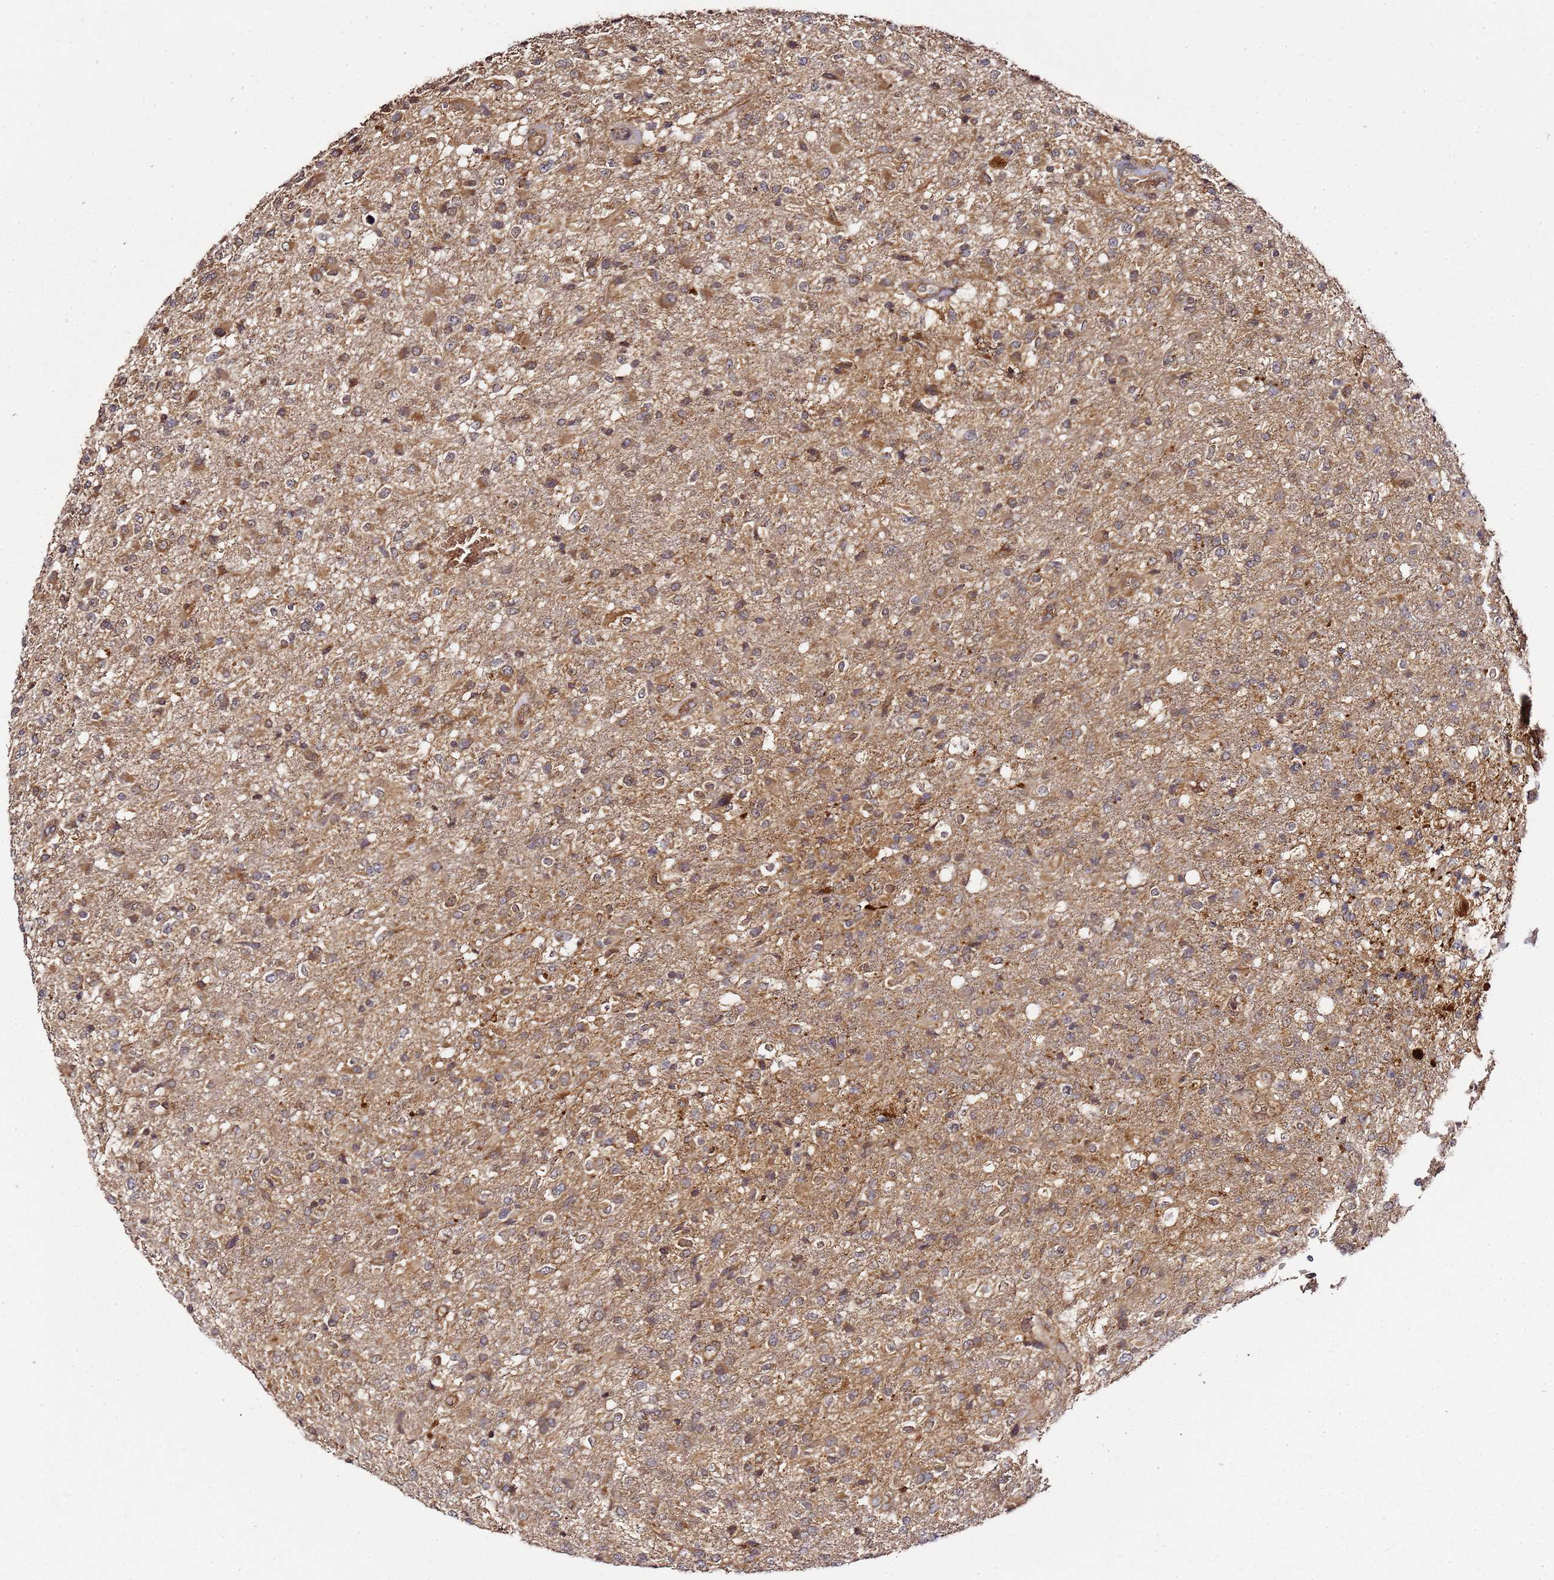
{"staining": {"intensity": "moderate", "quantity": ">75%", "location": "cytoplasmic/membranous"}, "tissue": "glioma", "cell_type": "Tumor cells", "image_type": "cancer", "snomed": [{"axis": "morphology", "description": "Glioma, malignant, High grade"}, {"axis": "topography", "description": "Brain"}], "caption": "Malignant glioma (high-grade) stained with DAB immunohistochemistry shows medium levels of moderate cytoplasmic/membranous staining in about >75% of tumor cells.", "gene": "TM2D2", "patient": {"sex": "female", "age": 74}}